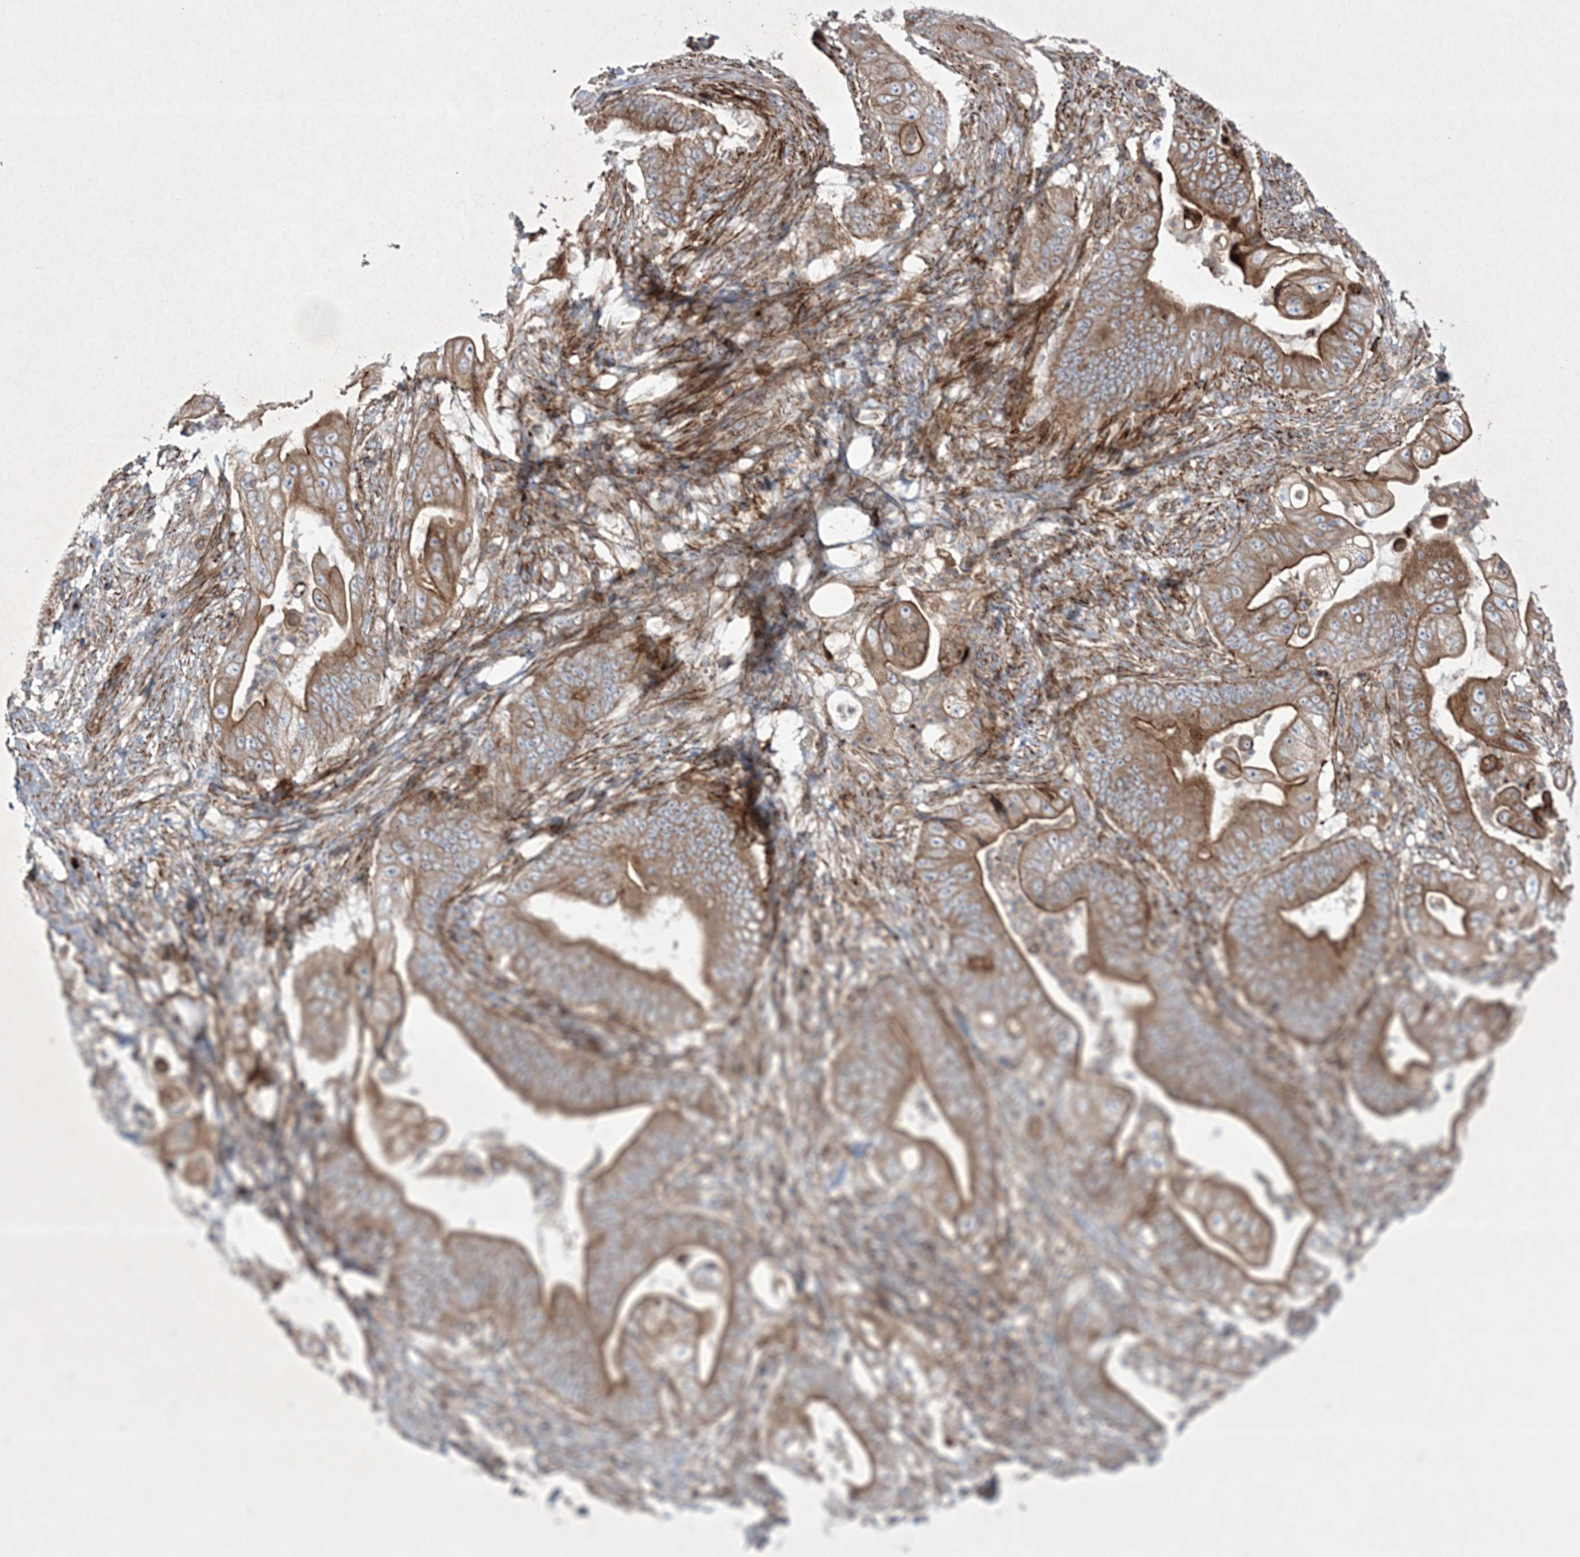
{"staining": {"intensity": "moderate", "quantity": ">75%", "location": "cytoplasmic/membranous"}, "tissue": "stomach cancer", "cell_type": "Tumor cells", "image_type": "cancer", "snomed": [{"axis": "morphology", "description": "Adenocarcinoma, NOS"}, {"axis": "topography", "description": "Stomach"}], "caption": "Human adenocarcinoma (stomach) stained for a protein (brown) exhibits moderate cytoplasmic/membranous positive expression in about >75% of tumor cells.", "gene": "RICTOR", "patient": {"sex": "female", "age": 73}}